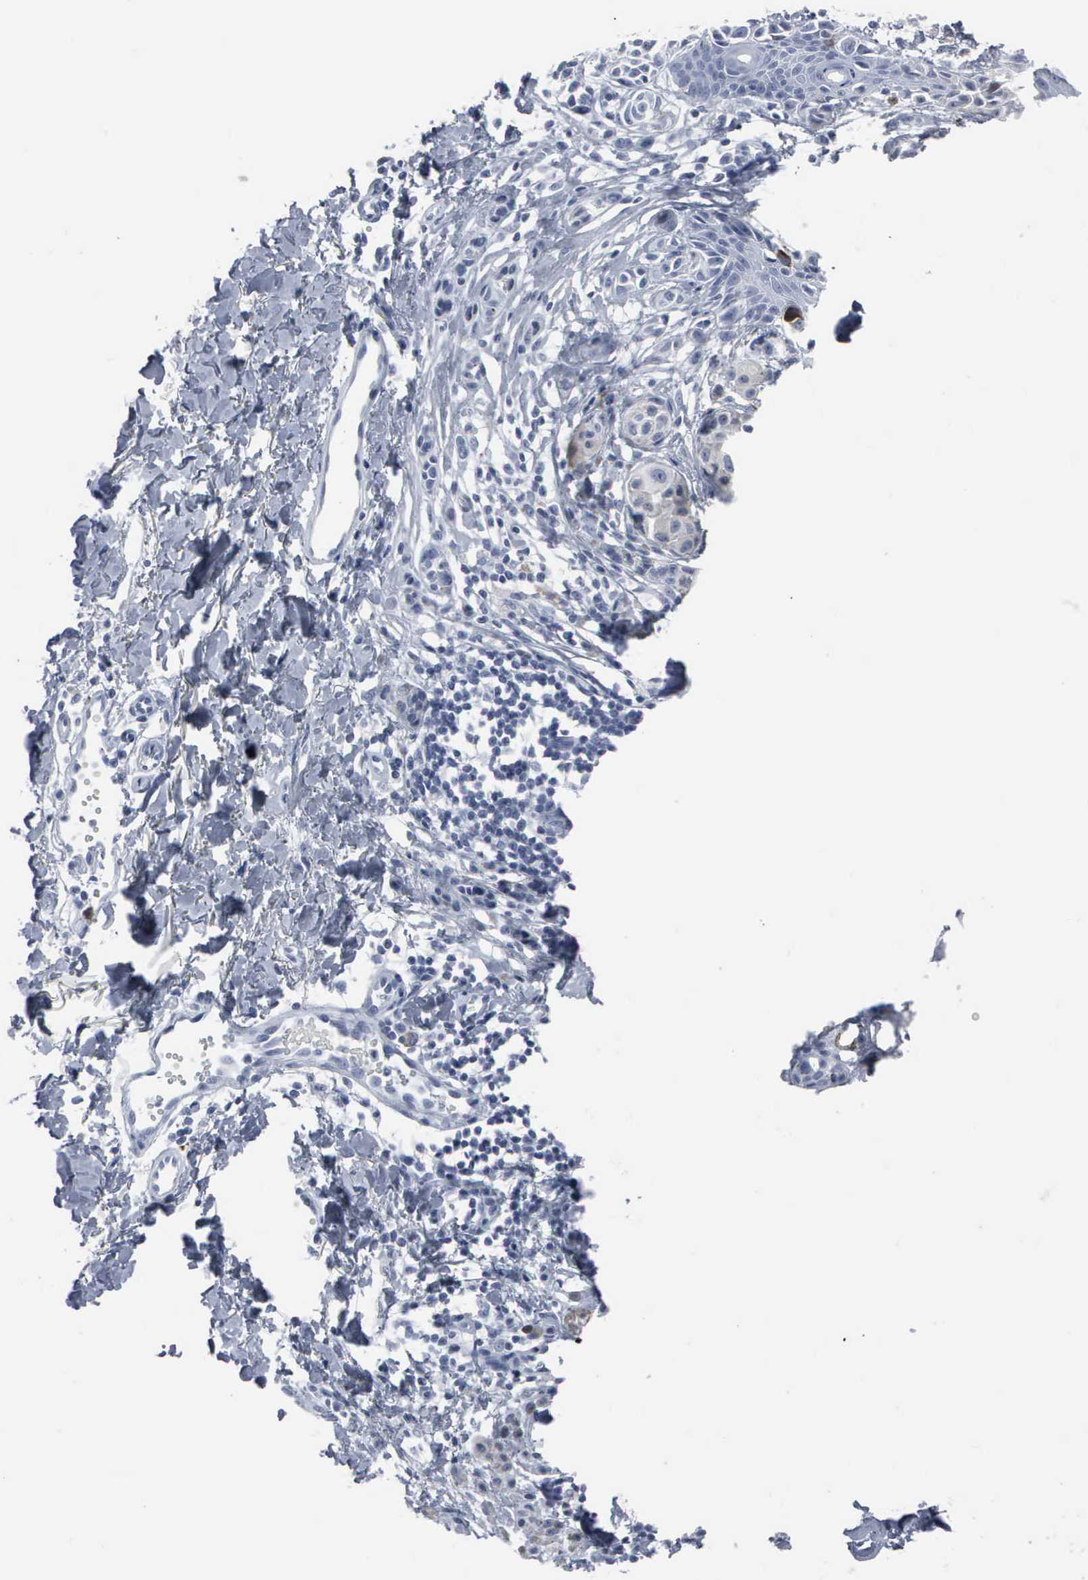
{"staining": {"intensity": "strong", "quantity": "<25%", "location": "cytoplasmic/membranous,nuclear"}, "tissue": "melanoma", "cell_type": "Tumor cells", "image_type": "cancer", "snomed": [{"axis": "morphology", "description": "Malignant melanoma, NOS"}, {"axis": "topography", "description": "Skin"}], "caption": "Immunohistochemical staining of human melanoma shows medium levels of strong cytoplasmic/membranous and nuclear staining in about <25% of tumor cells. The protein of interest is stained brown, and the nuclei are stained in blue (DAB IHC with brightfield microscopy, high magnification).", "gene": "CCNB1", "patient": {"sex": "male", "age": 40}}